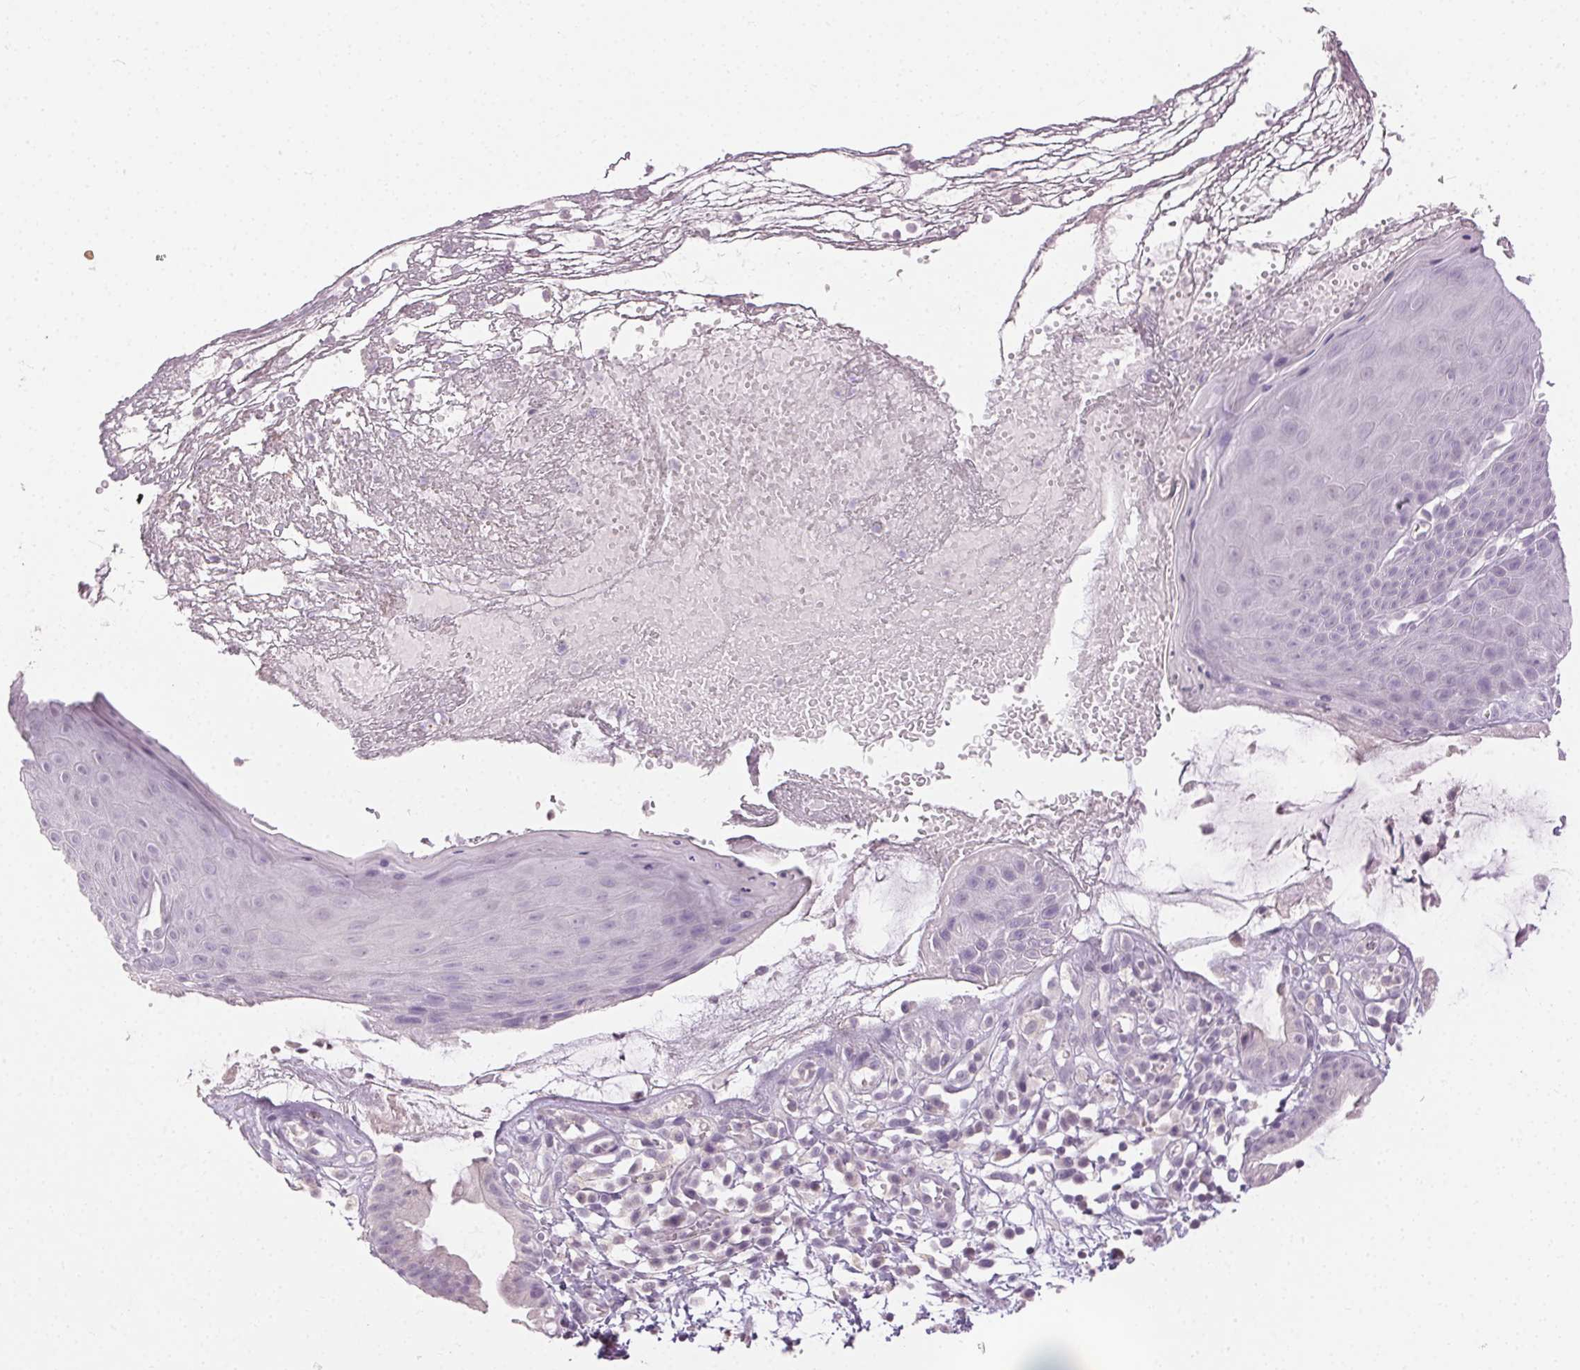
{"staining": {"intensity": "negative", "quantity": "none", "location": "none"}, "tissue": "skin", "cell_type": "Epidermal cells", "image_type": "normal", "snomed": [{"axis": "morphology", "description": "Normal tissue, NOS"}, {"axis": "topography", "description": "Anal"}], "caption": "This is an IHC histopathology image of unremarkable skin. There is no staining in epidermal cells.", "gene": "CLTRN", "patient": {"sex": "male", "age": 53}}